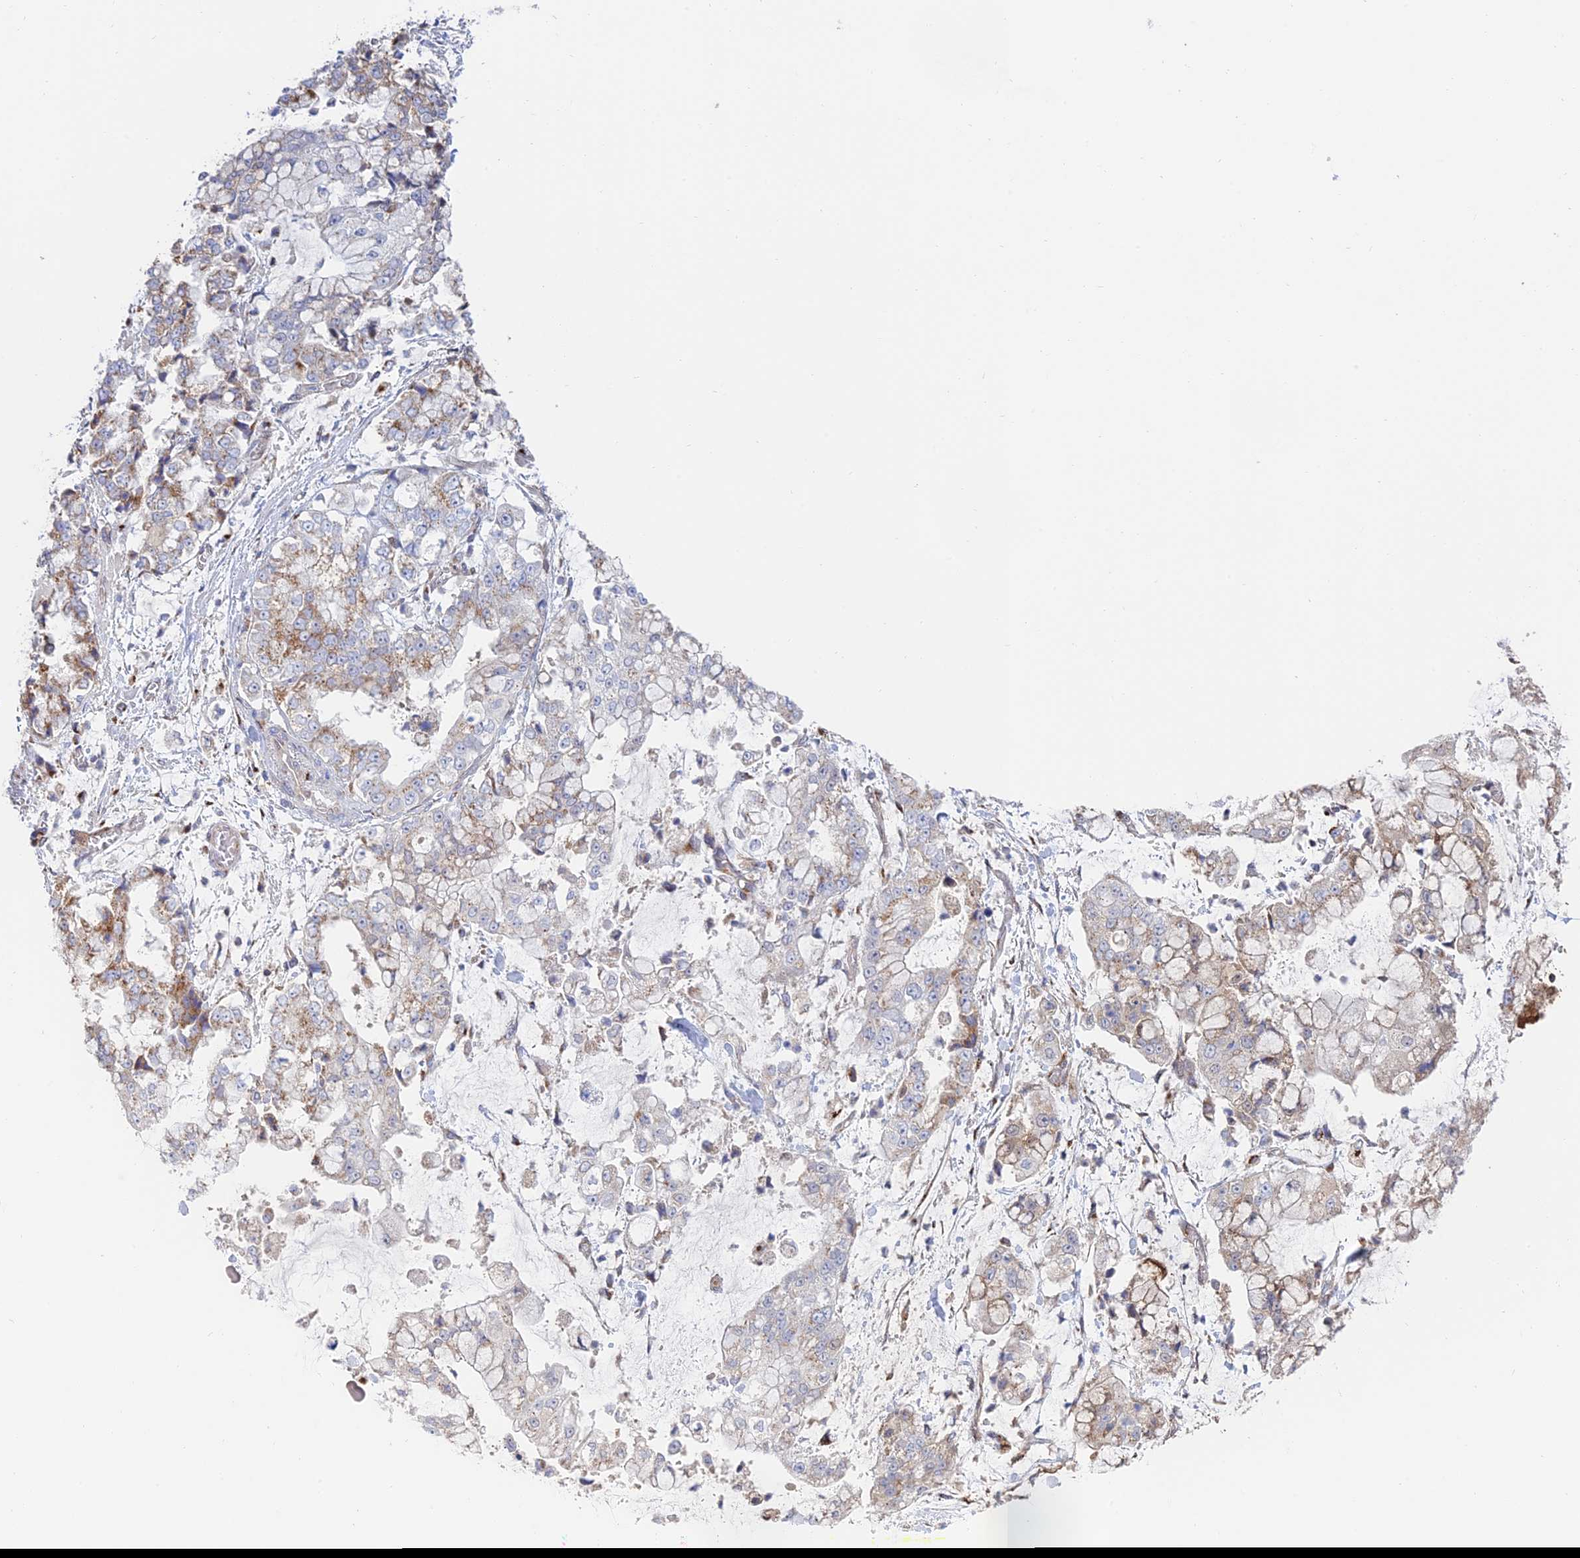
{"staining": {"intensity": "moderate", "quantity": "<25%", "location": "cytoplasmic/membranous"}, "tissue": "stomach cancer", "cell_type": "Tumor cells", "image_type": "cancer", "snomed": [{"axis": "morphology", "description": "Adenocarcinoma, NOS"}, {"axis": "topography", "description": "Stomach"}], "caption": "This is an image of immunohistochemistry (IHC) staining of stomach cancer, which shows moderate positivity in the cytoplasmic/membranous of tumor cells.", "gene": "HS2ST1", "patient": {"sex": "male", "age": 76}}